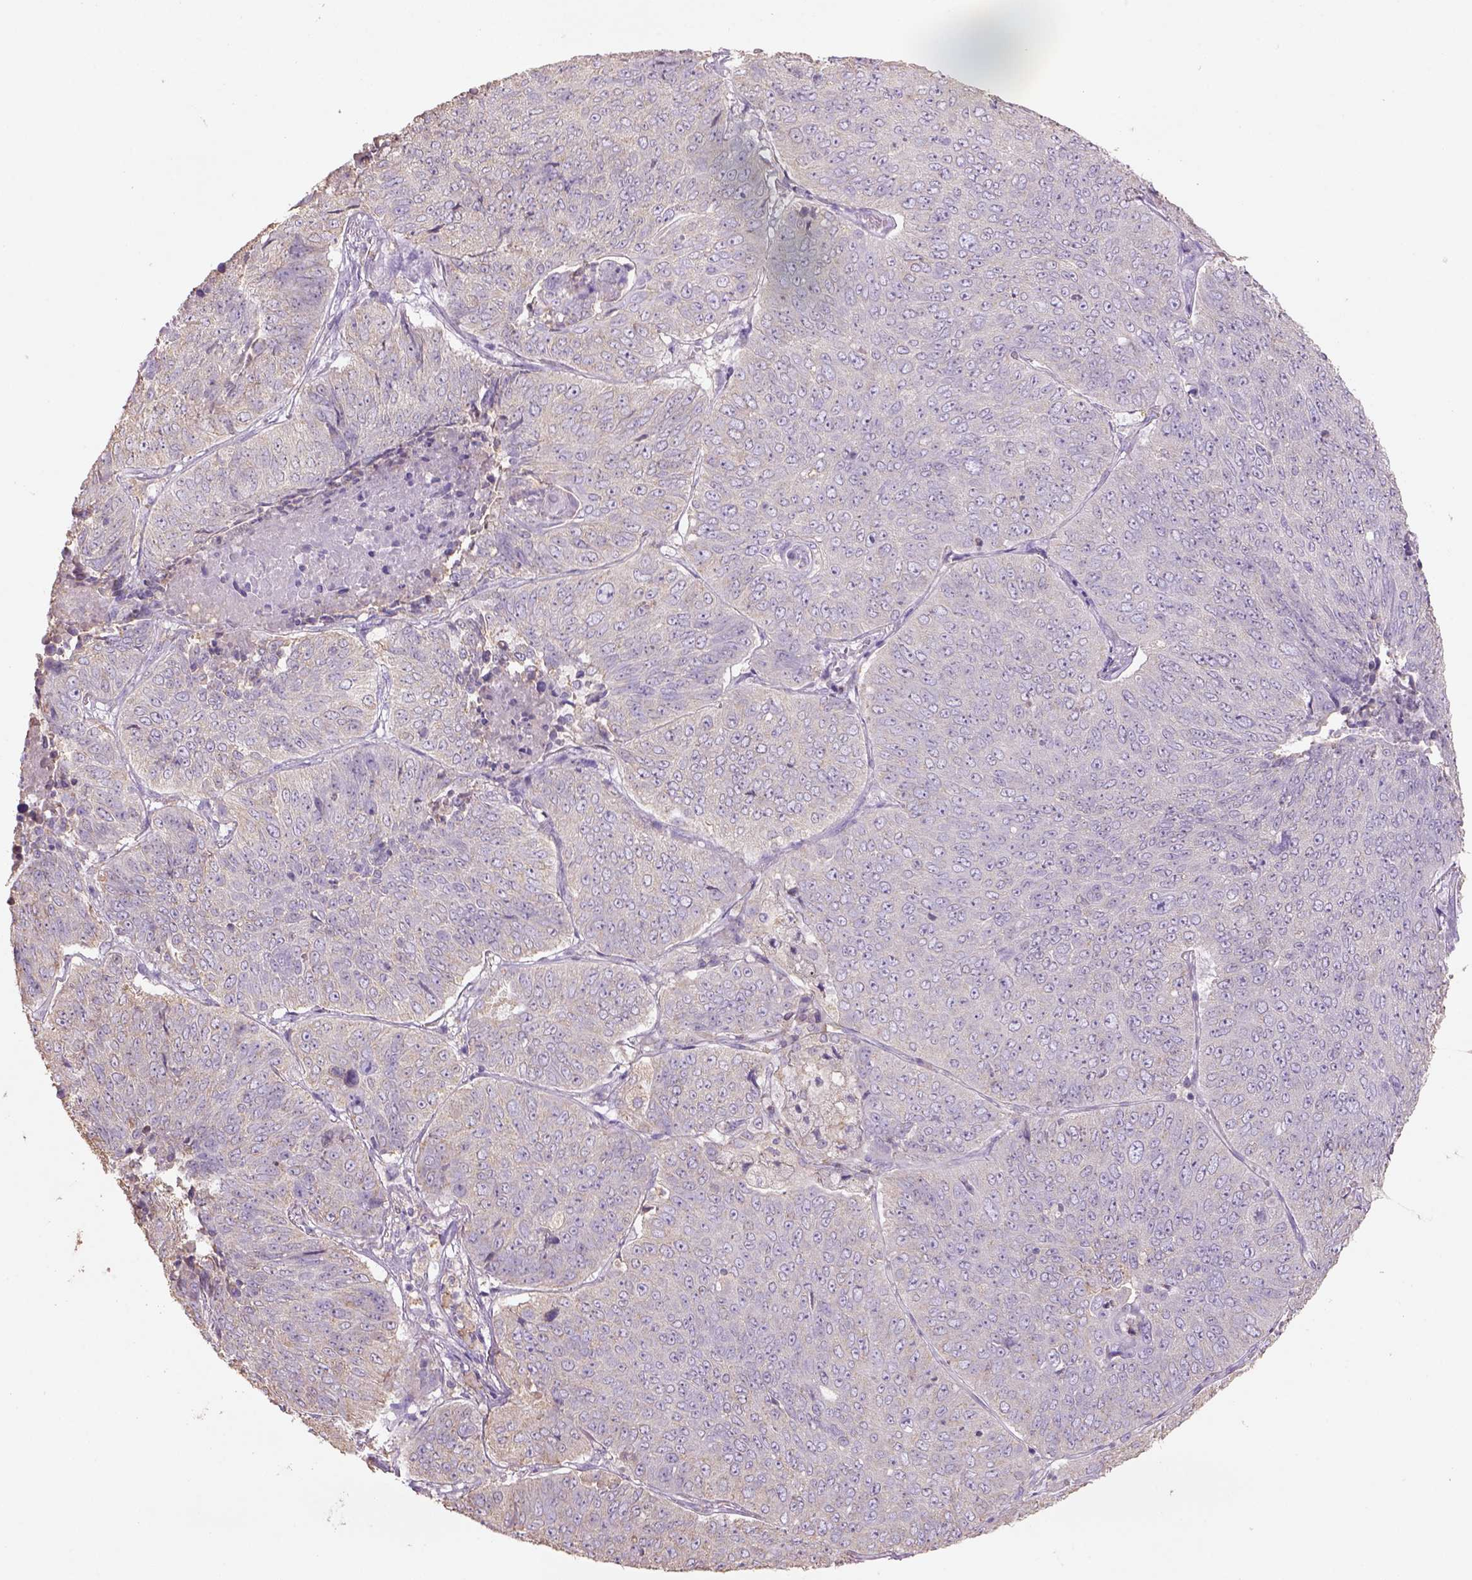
{"staining": {"intensity": "weak", "quantity": "<25%", "location": "cytoplasmic/membranous"}, "tissue": "lung cancer", "cell_type": "Tumor cells", "image_type": "cancer", "snomed": [{"axis": "morphology", "description": "Normal tissue, NOS"}, {"axis": "morphology", "description": "Squamous cell carcinoma, NOS"}, {"axis": "topography", "description": "Bronchus"}, {"axis": "topography", "description": "Lung"}], "caption": "There is no significant expression in tumor cells of lung squamous cell carcinoma. The staining is performed using DAB brown chromogen with nuclei counter-stained in using hematoxylin.", "gene": "NAALAD2", "patient": {"sex": "male", "age": 64}}